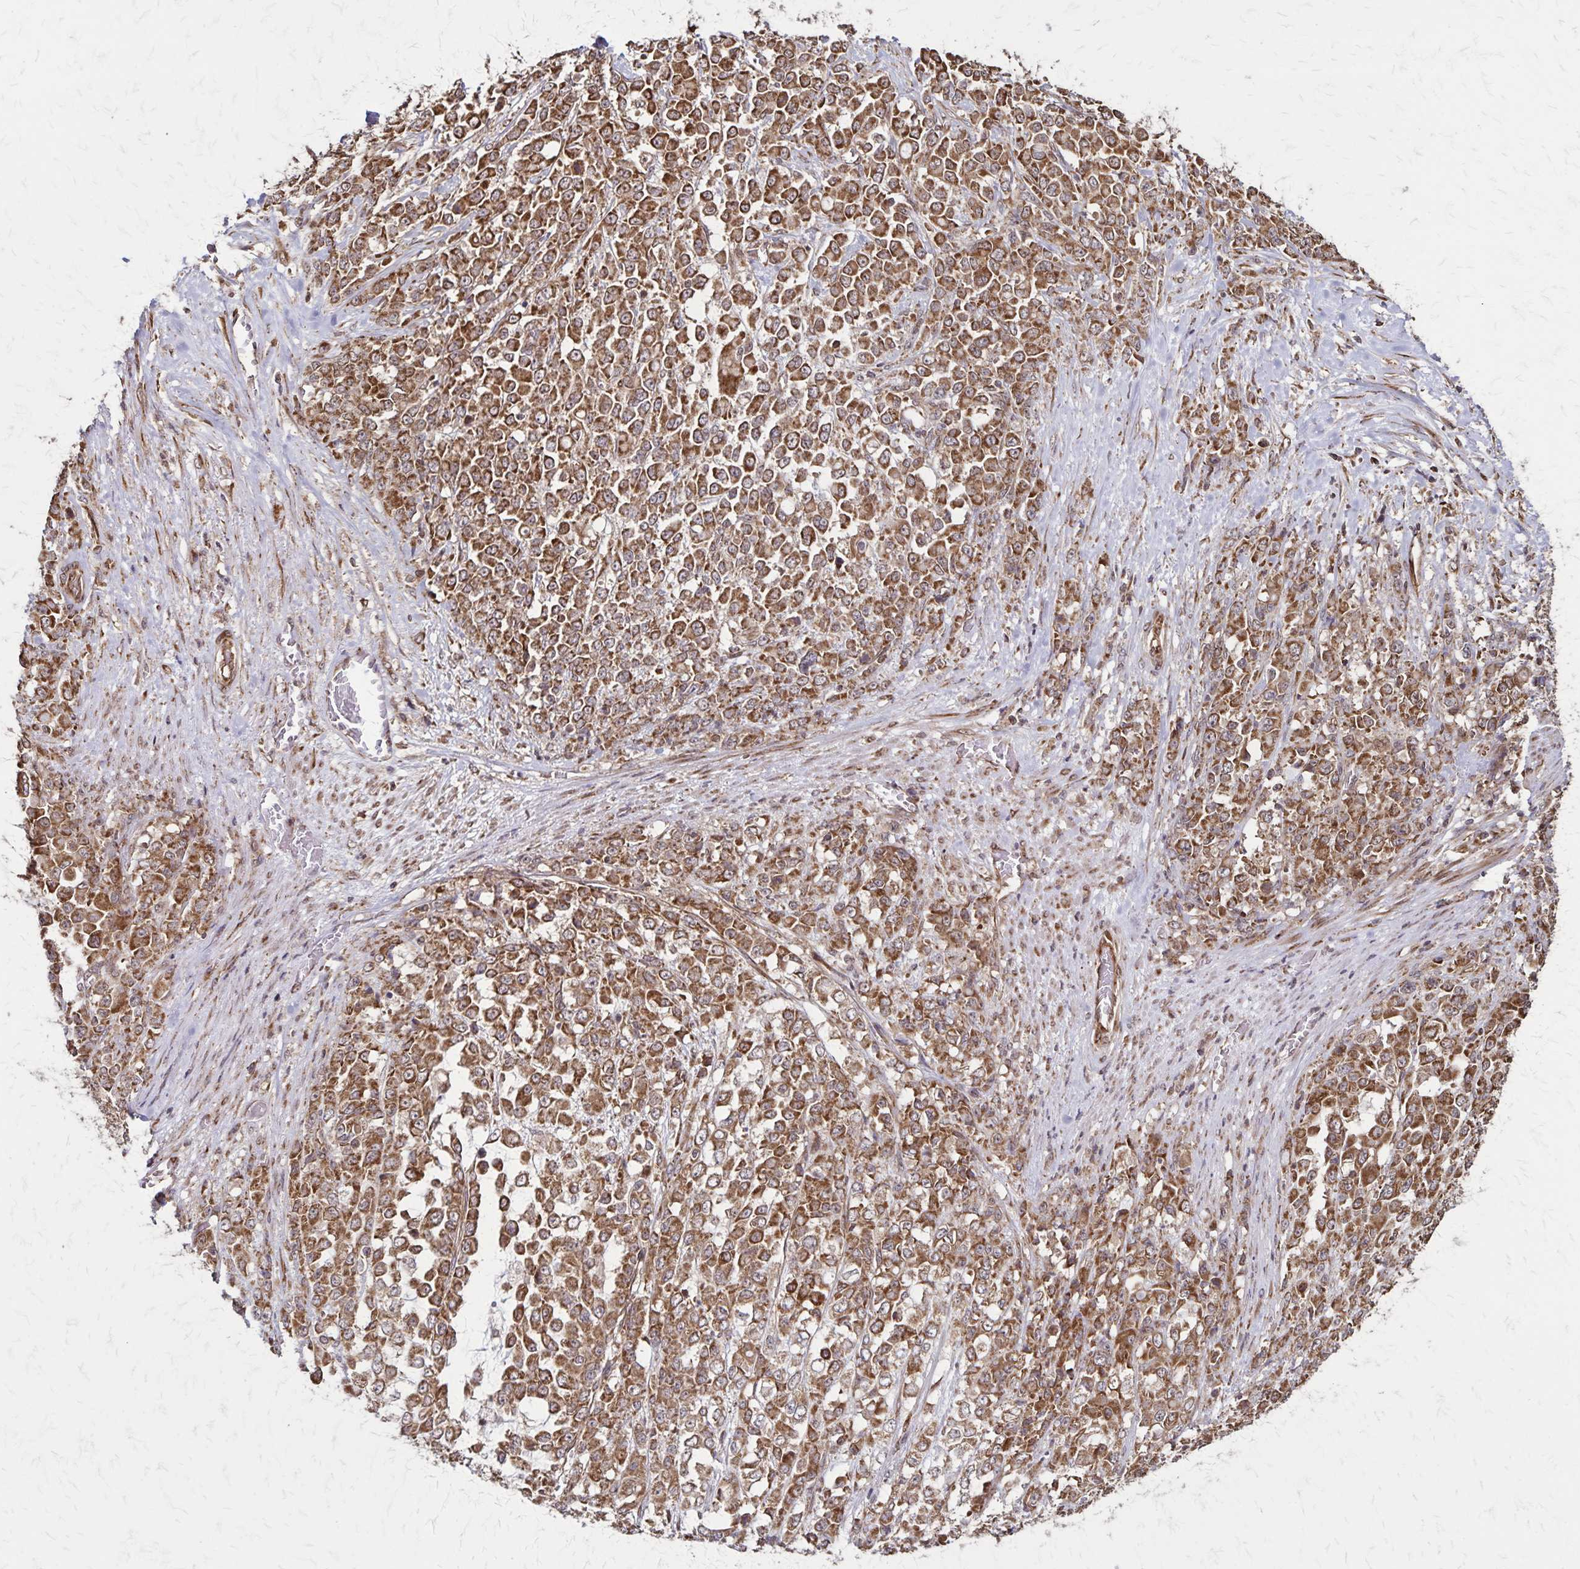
{"staining": {"intensity": "strong", "quantity": ">75%", "location": "cytoplasmic/membranous"}, "tissue": "stomach cancer", "cell_type": "Tumor cells", "image_type": "cancer", "snomed": [{"axis": "morphology", "description": "Adenocarcinoma, NOS"}, {"axis": "topography", "description": "Stomach"}], "caption": "Protein staining exhibits strong cytoplasmic/membranous expression in about >75% of tumor cells in stomach cancer. Using DAB (brown) and hematoxylin (blue) stains, captured at high magnification using brightfield microscopy.", "gene": "NFS1", "patient": {"sex": "female", "age": 76}}